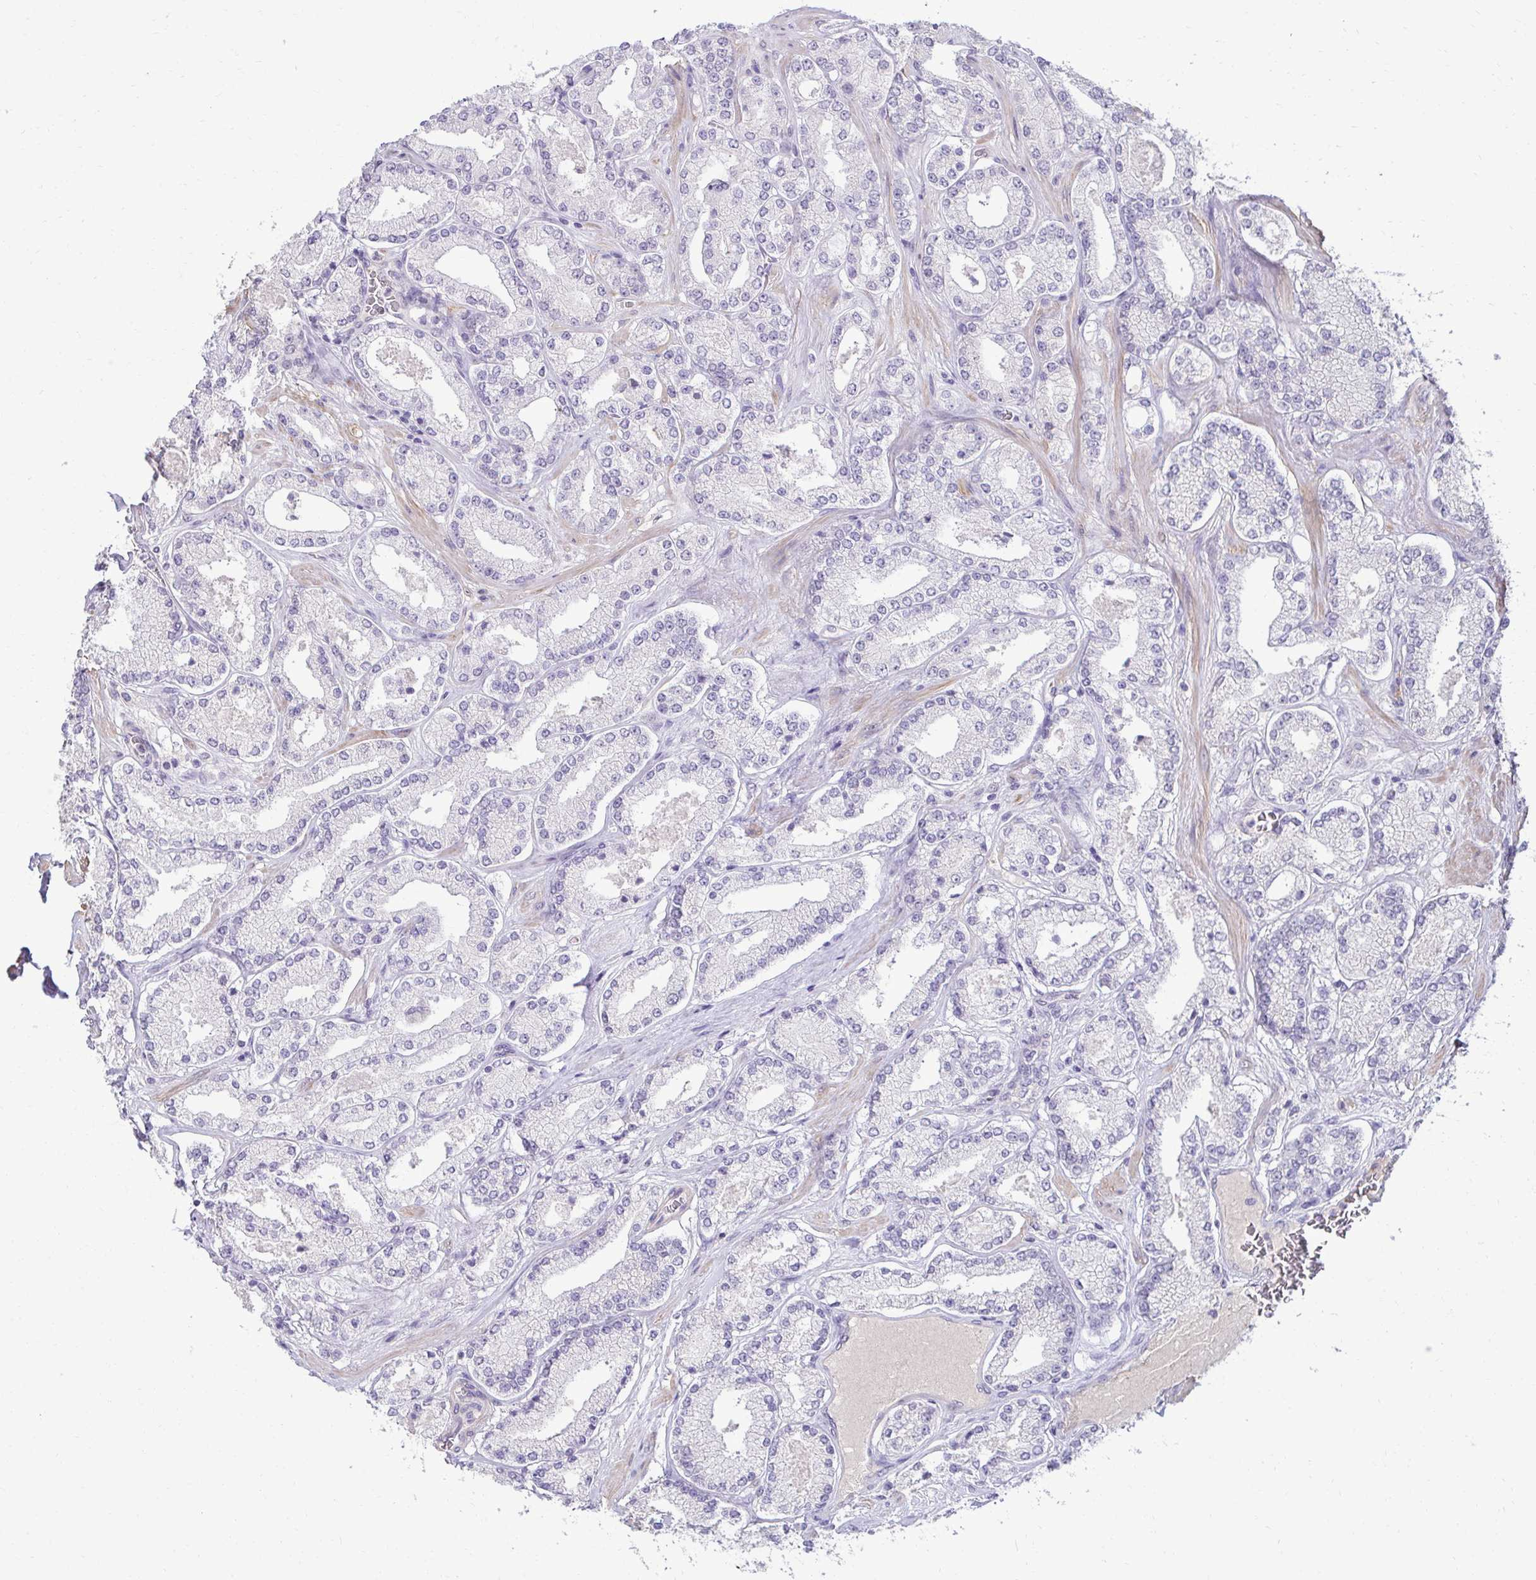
{"staining": {"intensity": "negative", "quantity": "none", "location": "none"}, "tissue": "prostate cancer", "cell_type": "Tumor cells", "image_type": "cancer", "snomed": [{"axis": "morphology", "description": "Adenocarcinoma, High grade"}, {"axis": "topography", "description": "Prostate"}], "caption": "The IHC photomicrograph has no significant expression in tumor cells of prostate high-grade adenocarcinoma tissue.", "gene": "SLC30A3", "patient": {"sex": "male", "age": 63}}